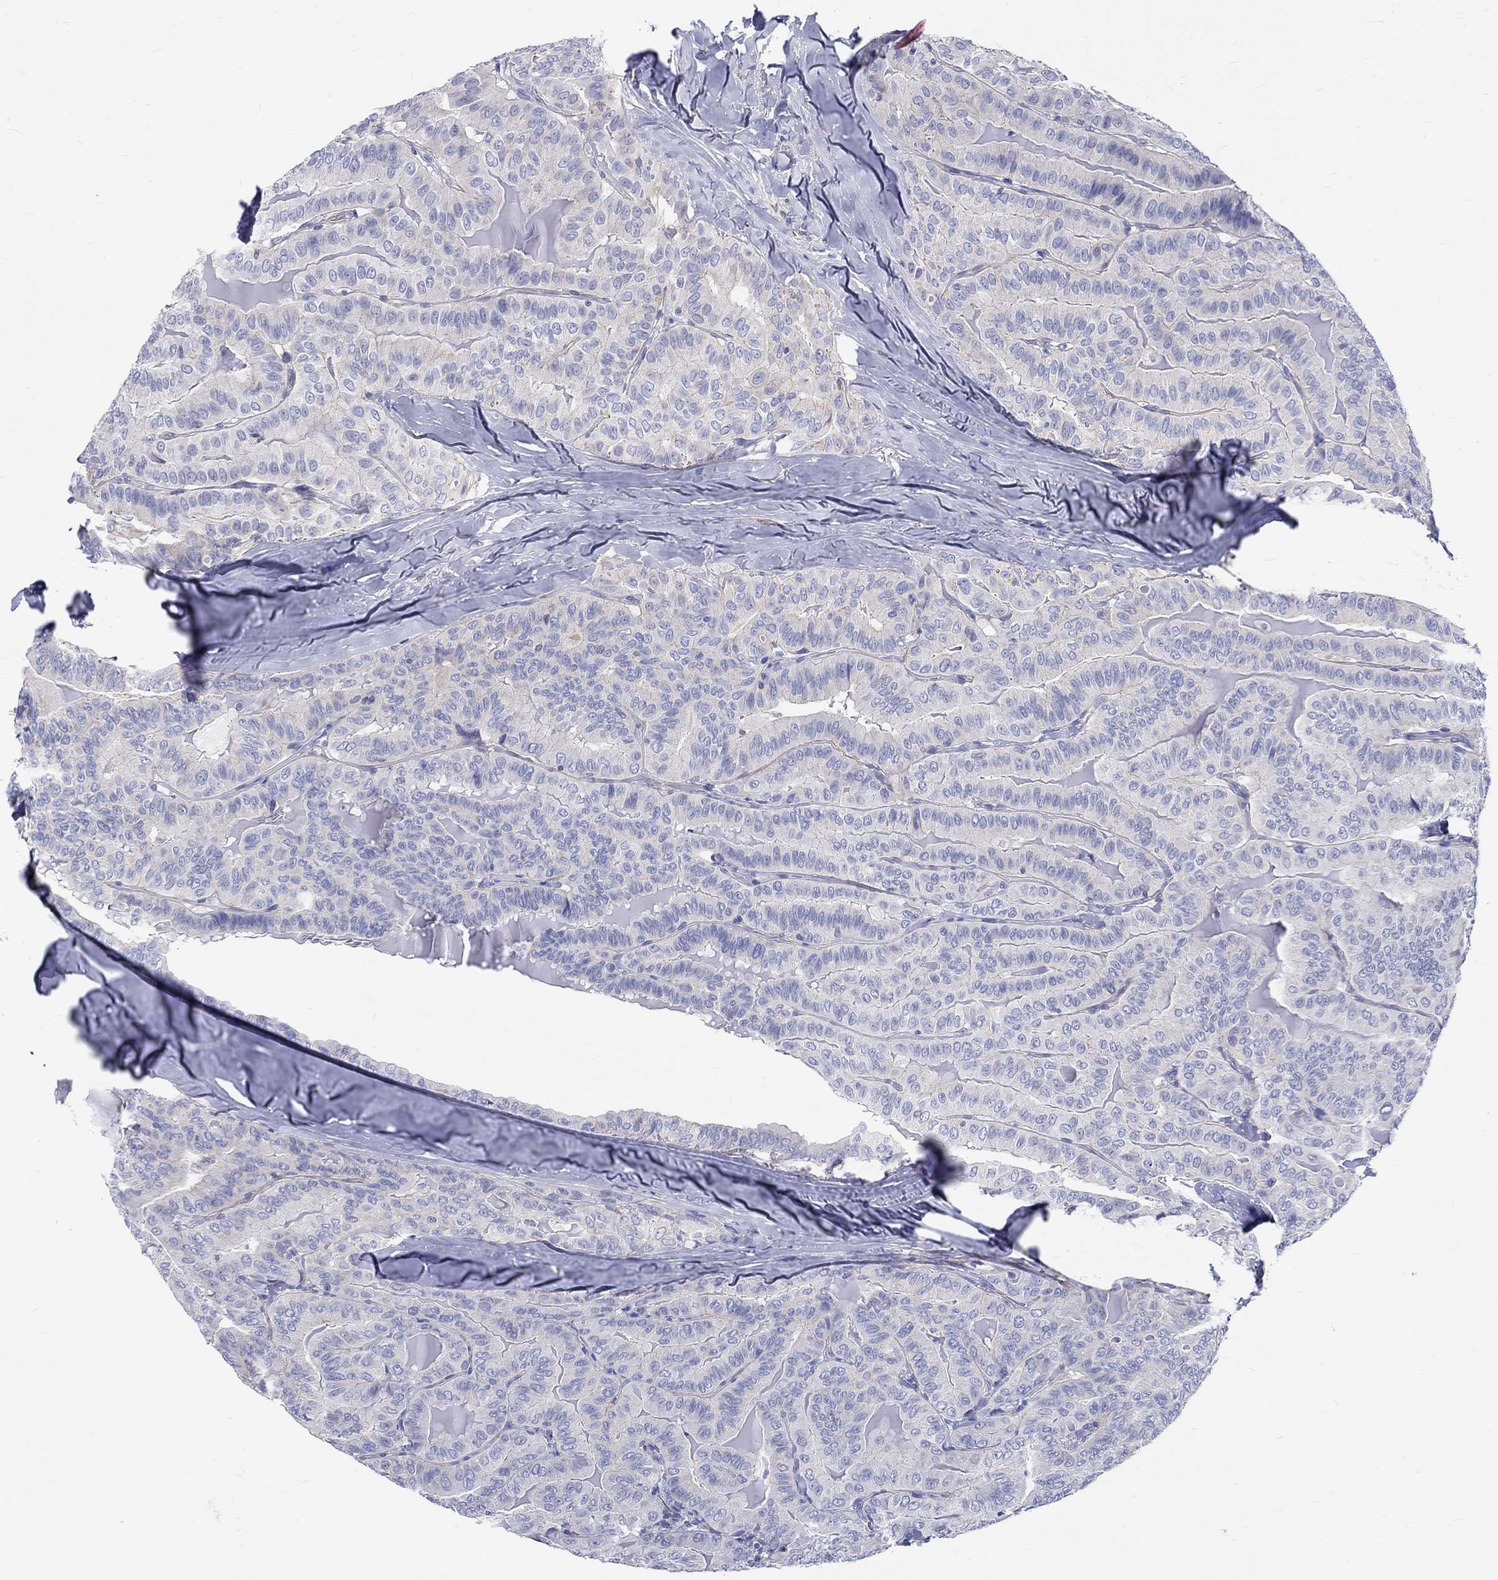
{"staining": {"intensity": "negative", "quantity": "none", "location": "none"}, "tissue": "thyroid cancer", "cell_type": "Tumor cells", "image_type": "cancer", "snomed": [{"axis": "morphology", "description": "Papillary adenocarcinoma, NOS"}, {"axis": "topography", "description": "Thyroid gland"}], "caption": "An IHC micrograph of thyroid cancer (papillary adenocarcinoma) is shown. There is no staining in tumor cells of thyroid cancer (papillary adenocarcinoma).", "gene": "SH2D7", "patient": {"sex": "female", "age": 68}}